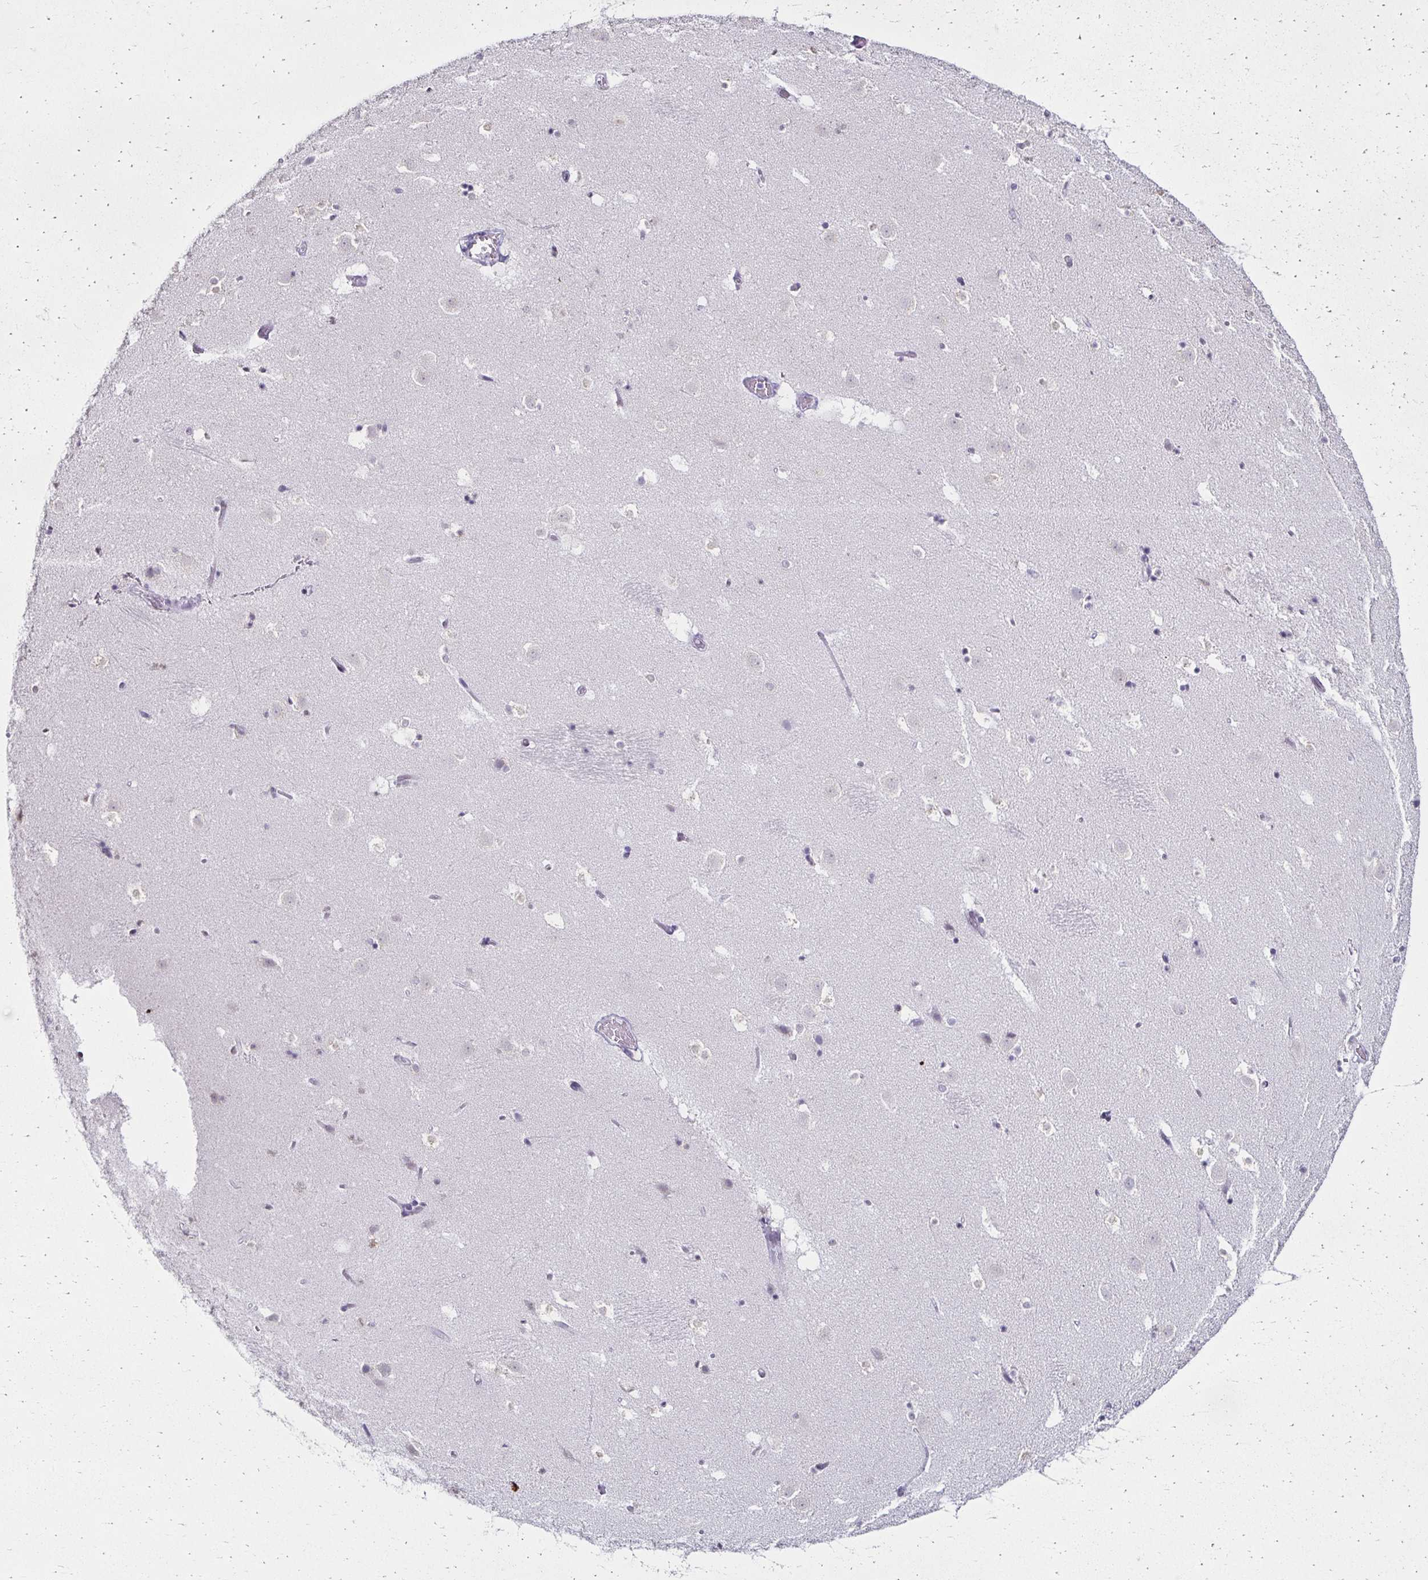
{"staining": {"intensity": "negative", "quantity": "none", "location": "none"}, "tissue": "caudate", "cell_type": "Glial cells", "image_type": "normal", "snomed": [{"axis": "morphology", "description": "Normal tissue, NOS"}, {"axis": "topography", "description": "Lateral ventricle wall"}], "caption": "Caudate stained for a protein using immunohistochemistry (IHC) displays no positivity glial cells.", "gene": "TOMM34", "patient": {"sex": "male", "age": 37}}